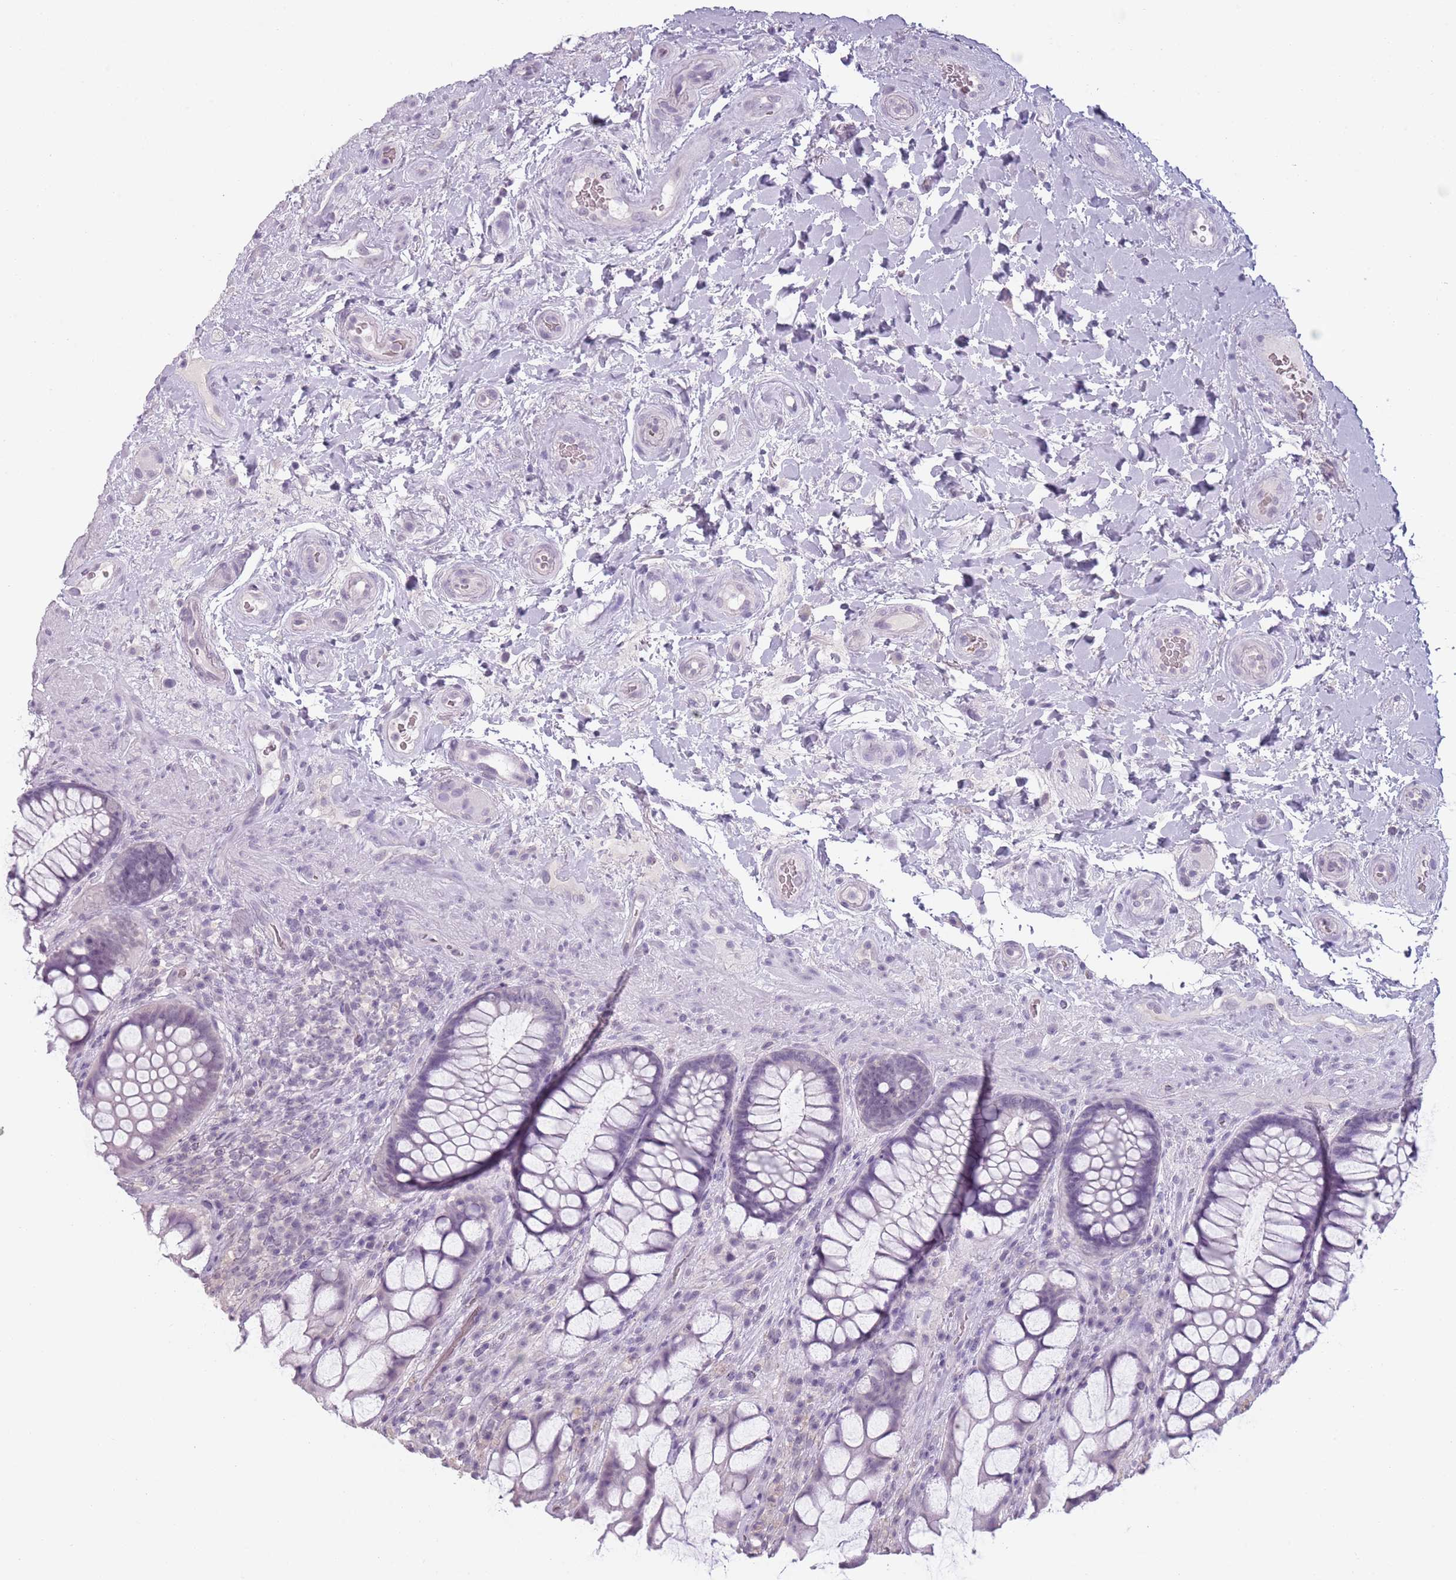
{"staining": {"intensity": "negative", "quantity": "none", "location": "none"}, "tissue": "rectum", "cell_type": "Glandular cells", "image_type": "normal", "snomed": [{"axis": "morphology", "description": "Normal tissue, NOS"}, {"axis": "topography", "description": "Rectum"}], "caption": "Normal rectum was stained to show a protein in brown. There is no significant positivity in glandular cells.", "gene": "PIEZO1", "patient": {"sex": "female", "age": 58}}